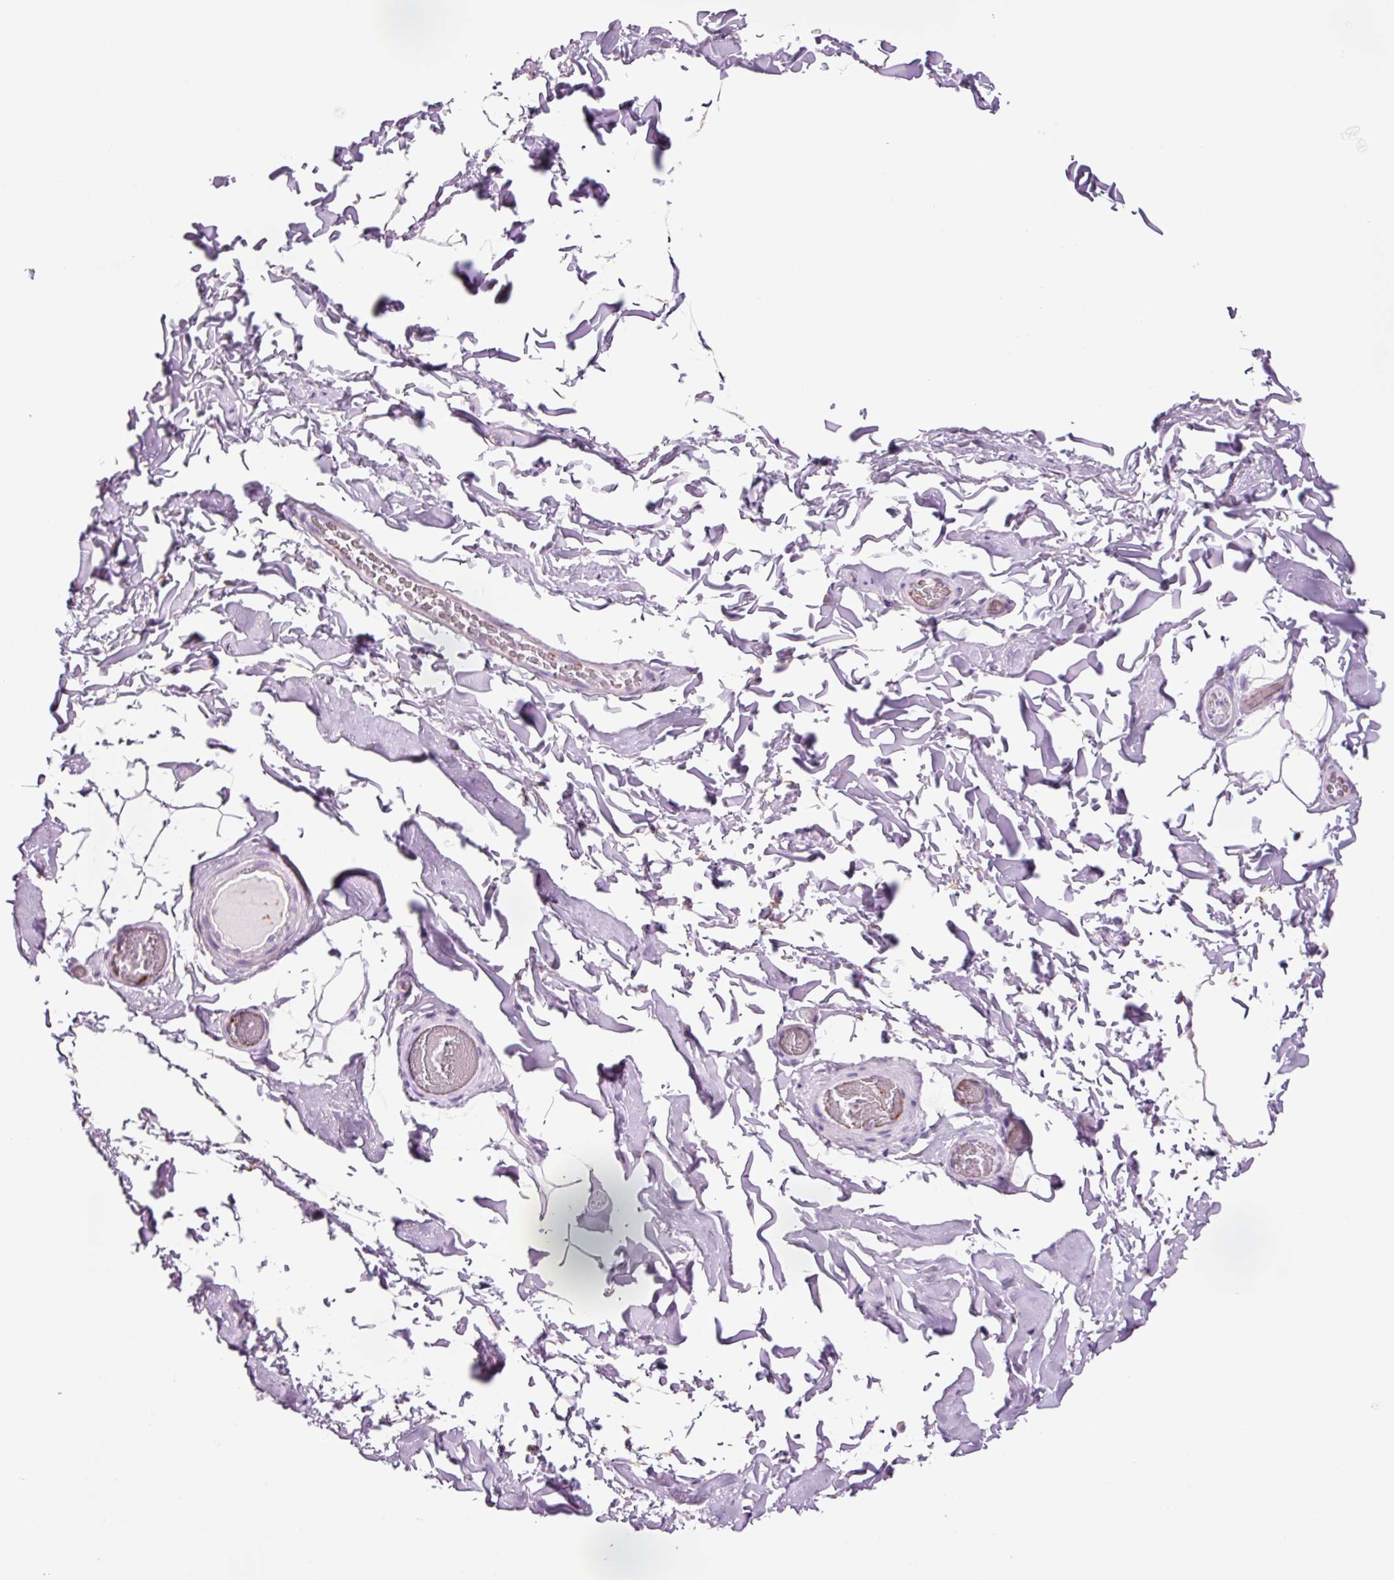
{"staining": {"intensity": "negative", "quantity": "none", "location": "none"}, "tissue": "adipose tissue", "cell_type": "Adipocytes", "image_type": "normal", "snomed": [{"axis": "morphology", "description": "Normal tissue, NOS"}, {"axis": "topography", "description": "Soft tissue"}, {"axis": "topography", "description": "Adipose tissue"}, {"axis": "topography", "description": "Vascular tissue"}, {"axis": "topography", "description": "Peripheral nerve tissue"}], "caption": "Immunohistochemistry of benign adipose tissue shows no expression in adipocytes. (DAB immunohistochemistry, high magnification).", "gene": "HSPA4L", "patient": {"sex": "male", "age": 46}}